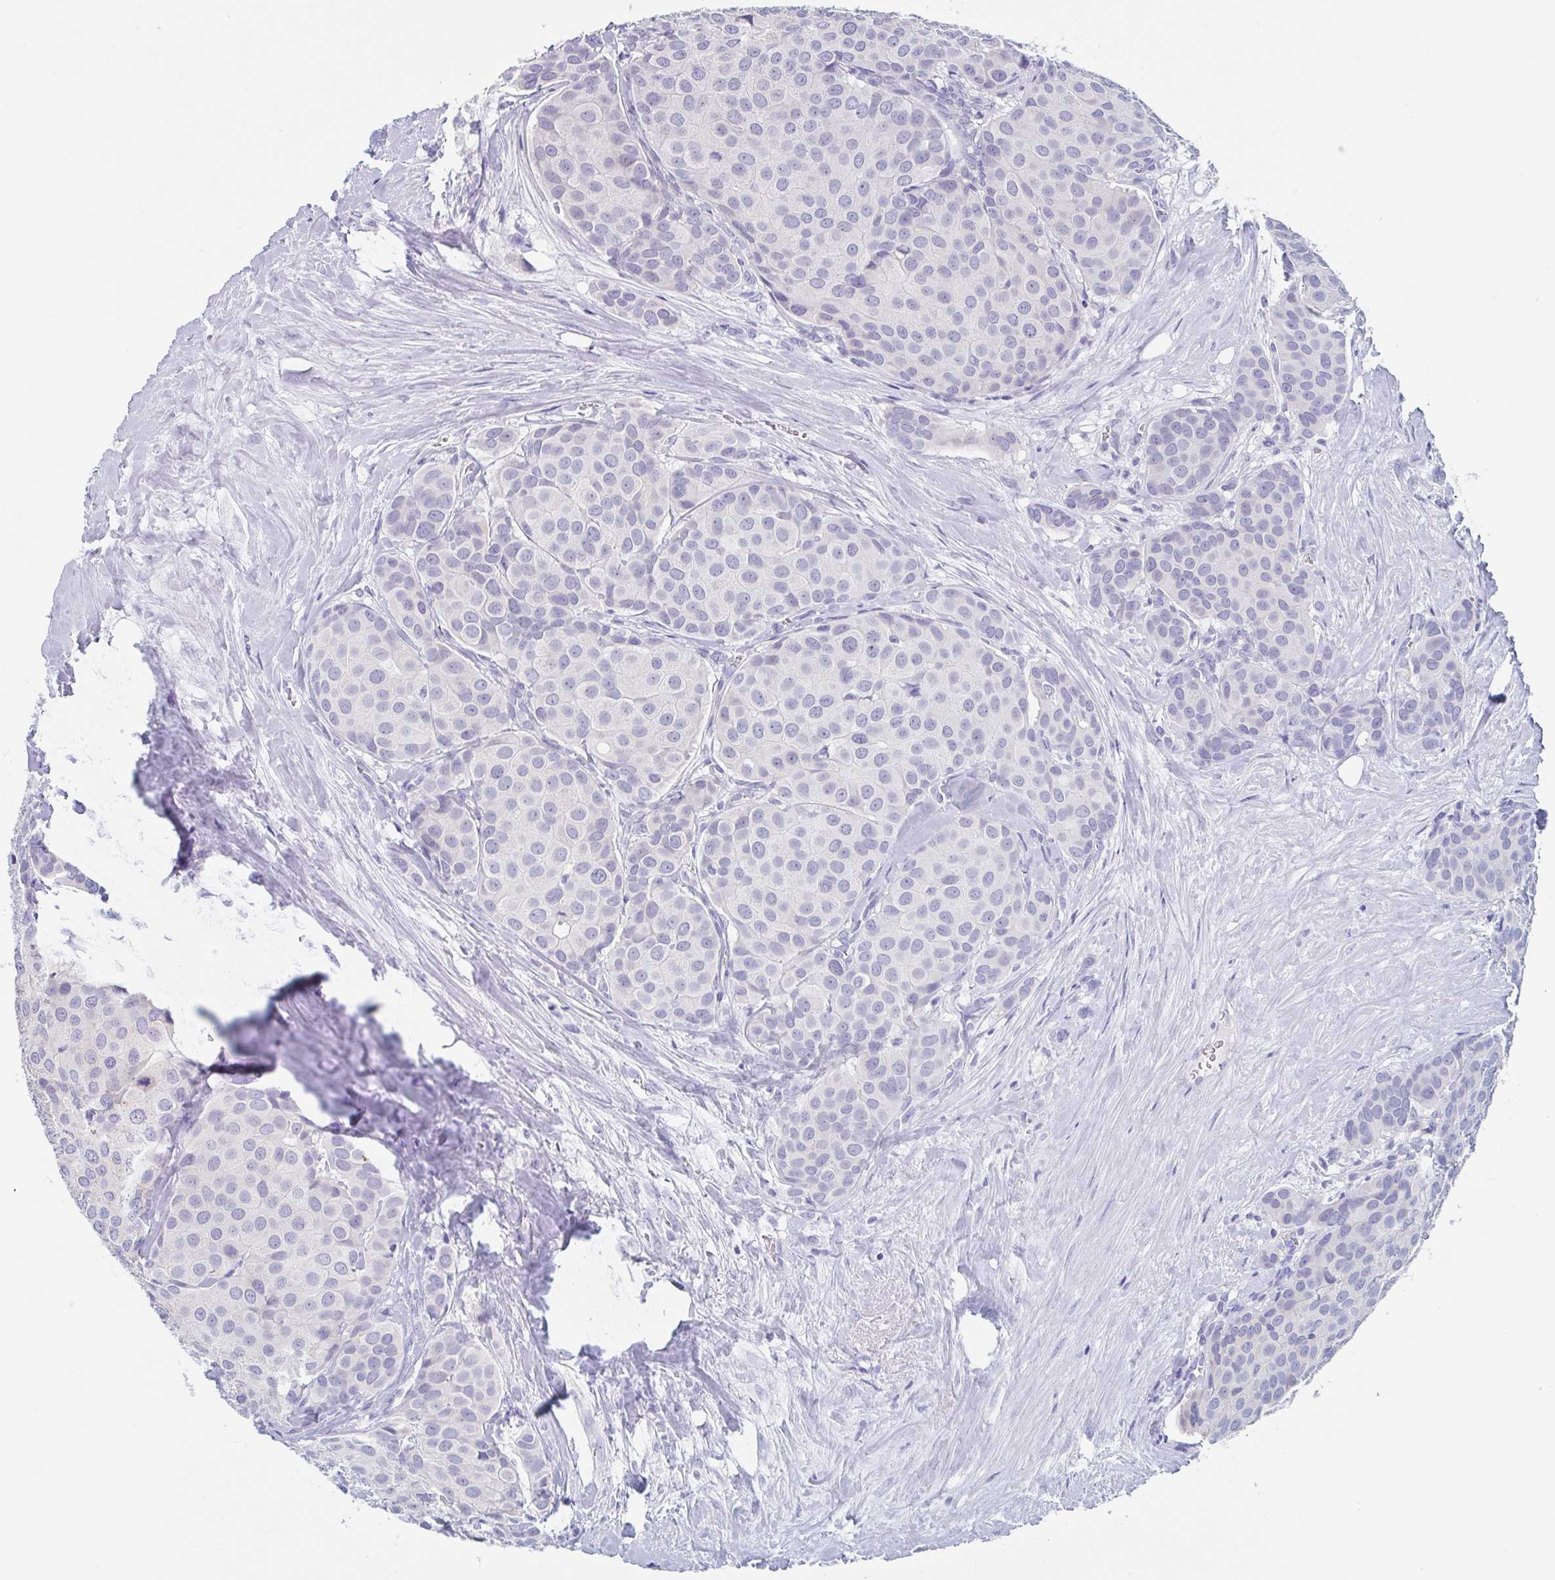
{"staining": {"intensity": "negative", "quantity": "none", "location": "none"}, "tissue": "breast cancer", "cell_type": "Tumor cells", "image_type": "cancer", "snomed": [{"axis": "morphology", "description": "Duct carcinoma"}, {"axis": "topography", "description": "Breast"}], "caption": "Immunohistochemical staining of breast cancer exhibits no significant expression in tumor cells.", "gene": "NOXRED1", "patient": {"sex": "female", "age": 70}}